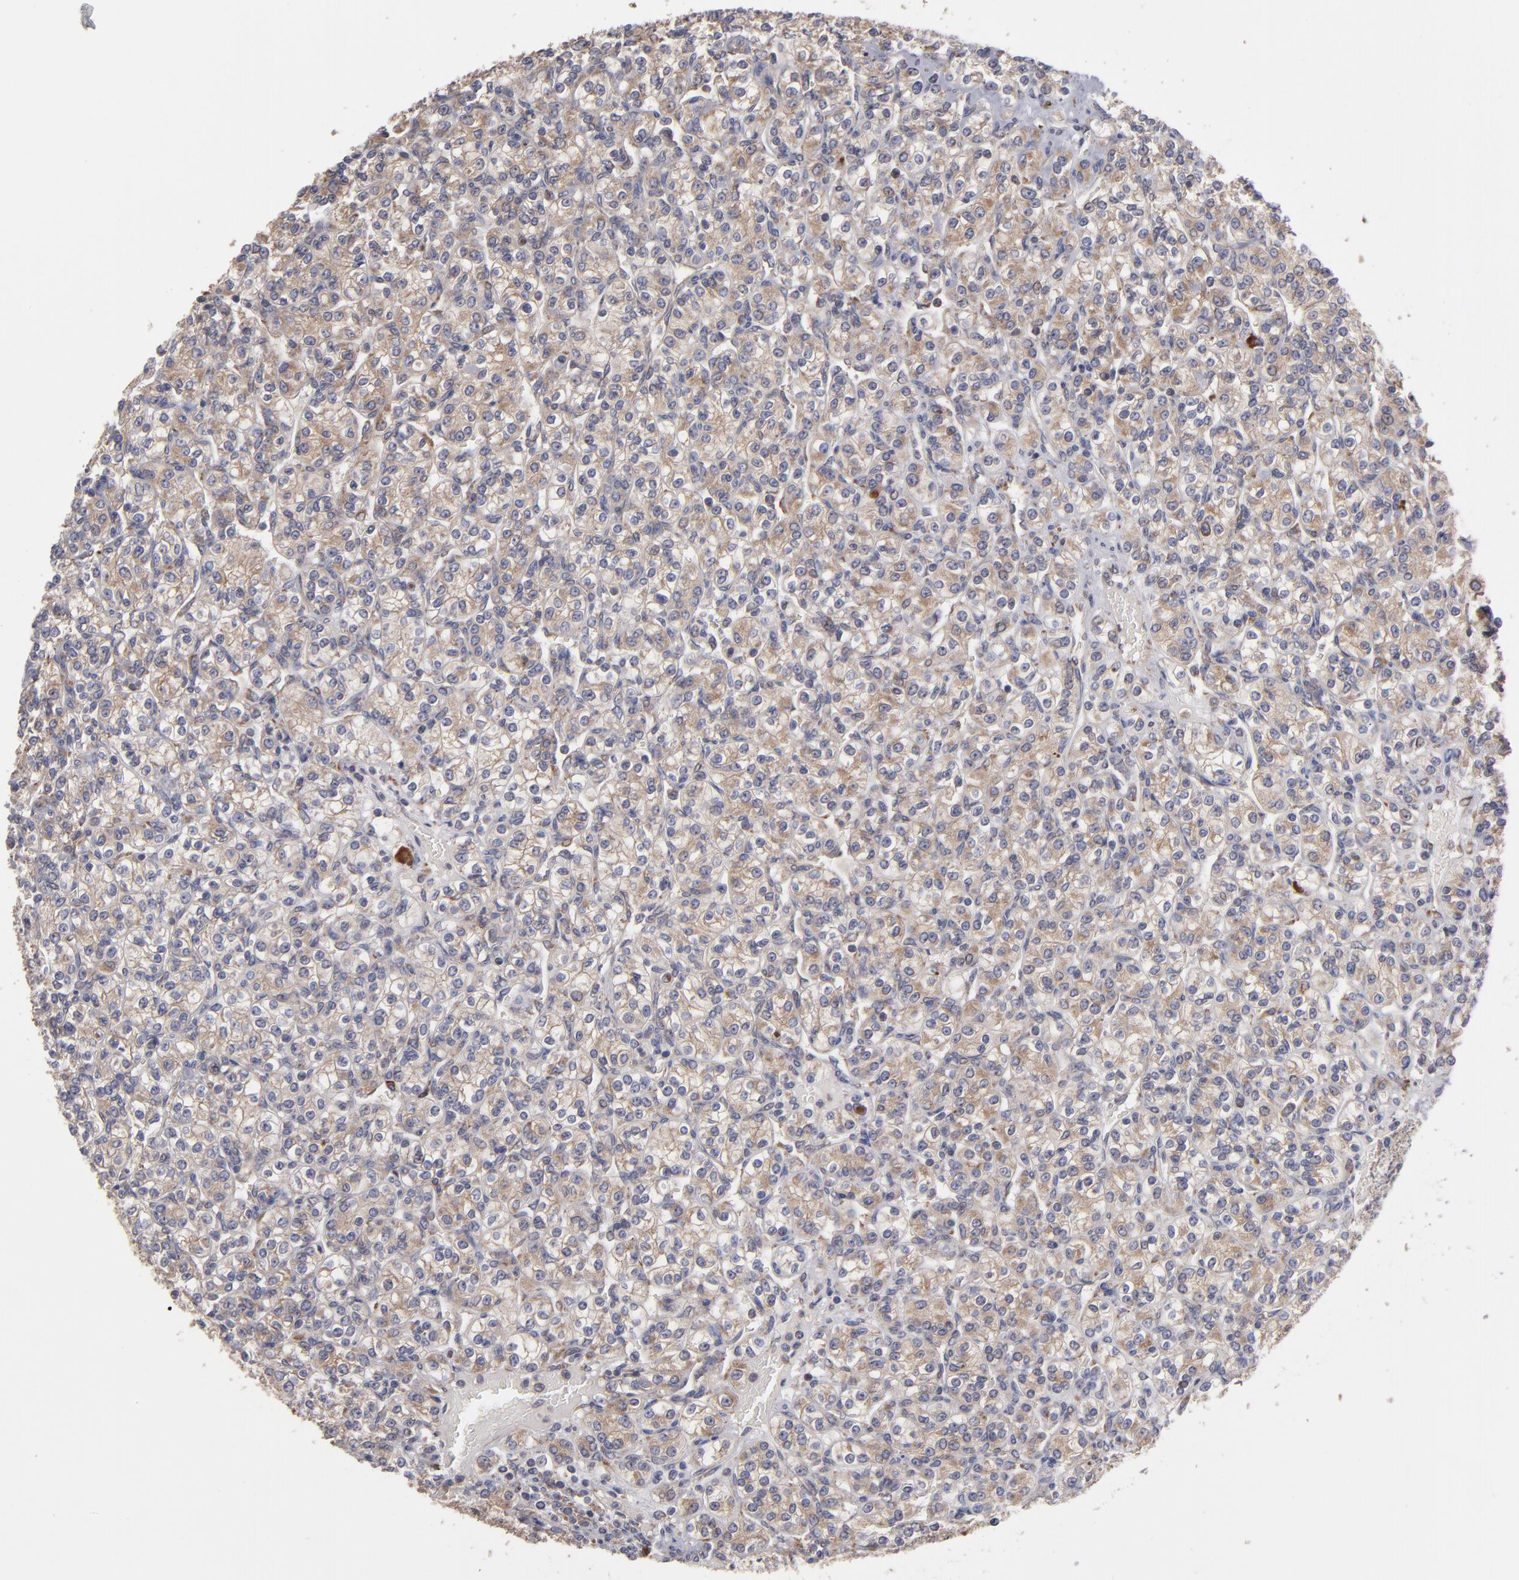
{"staining": {"intensity": "weak", "quantity": "25%-75%", "location": "cytoplasmic/membranous"}, "tissue": "renal cancer", "cell_type": "Tumor cells", "image_type": "cancer", "snomed": [{"axis": "morphology", "description": "Adenocarcinoma, NOS"}, {"axis": "topography", "description": "Kidney"}], "caption": "Weak cytoplasmic/membranous expression for a protein is seen in about 25%-75% of tumor cells of renal cancer using IHC.", "gene": "SND1", "patient": {"sex": "male", "age": 77}}